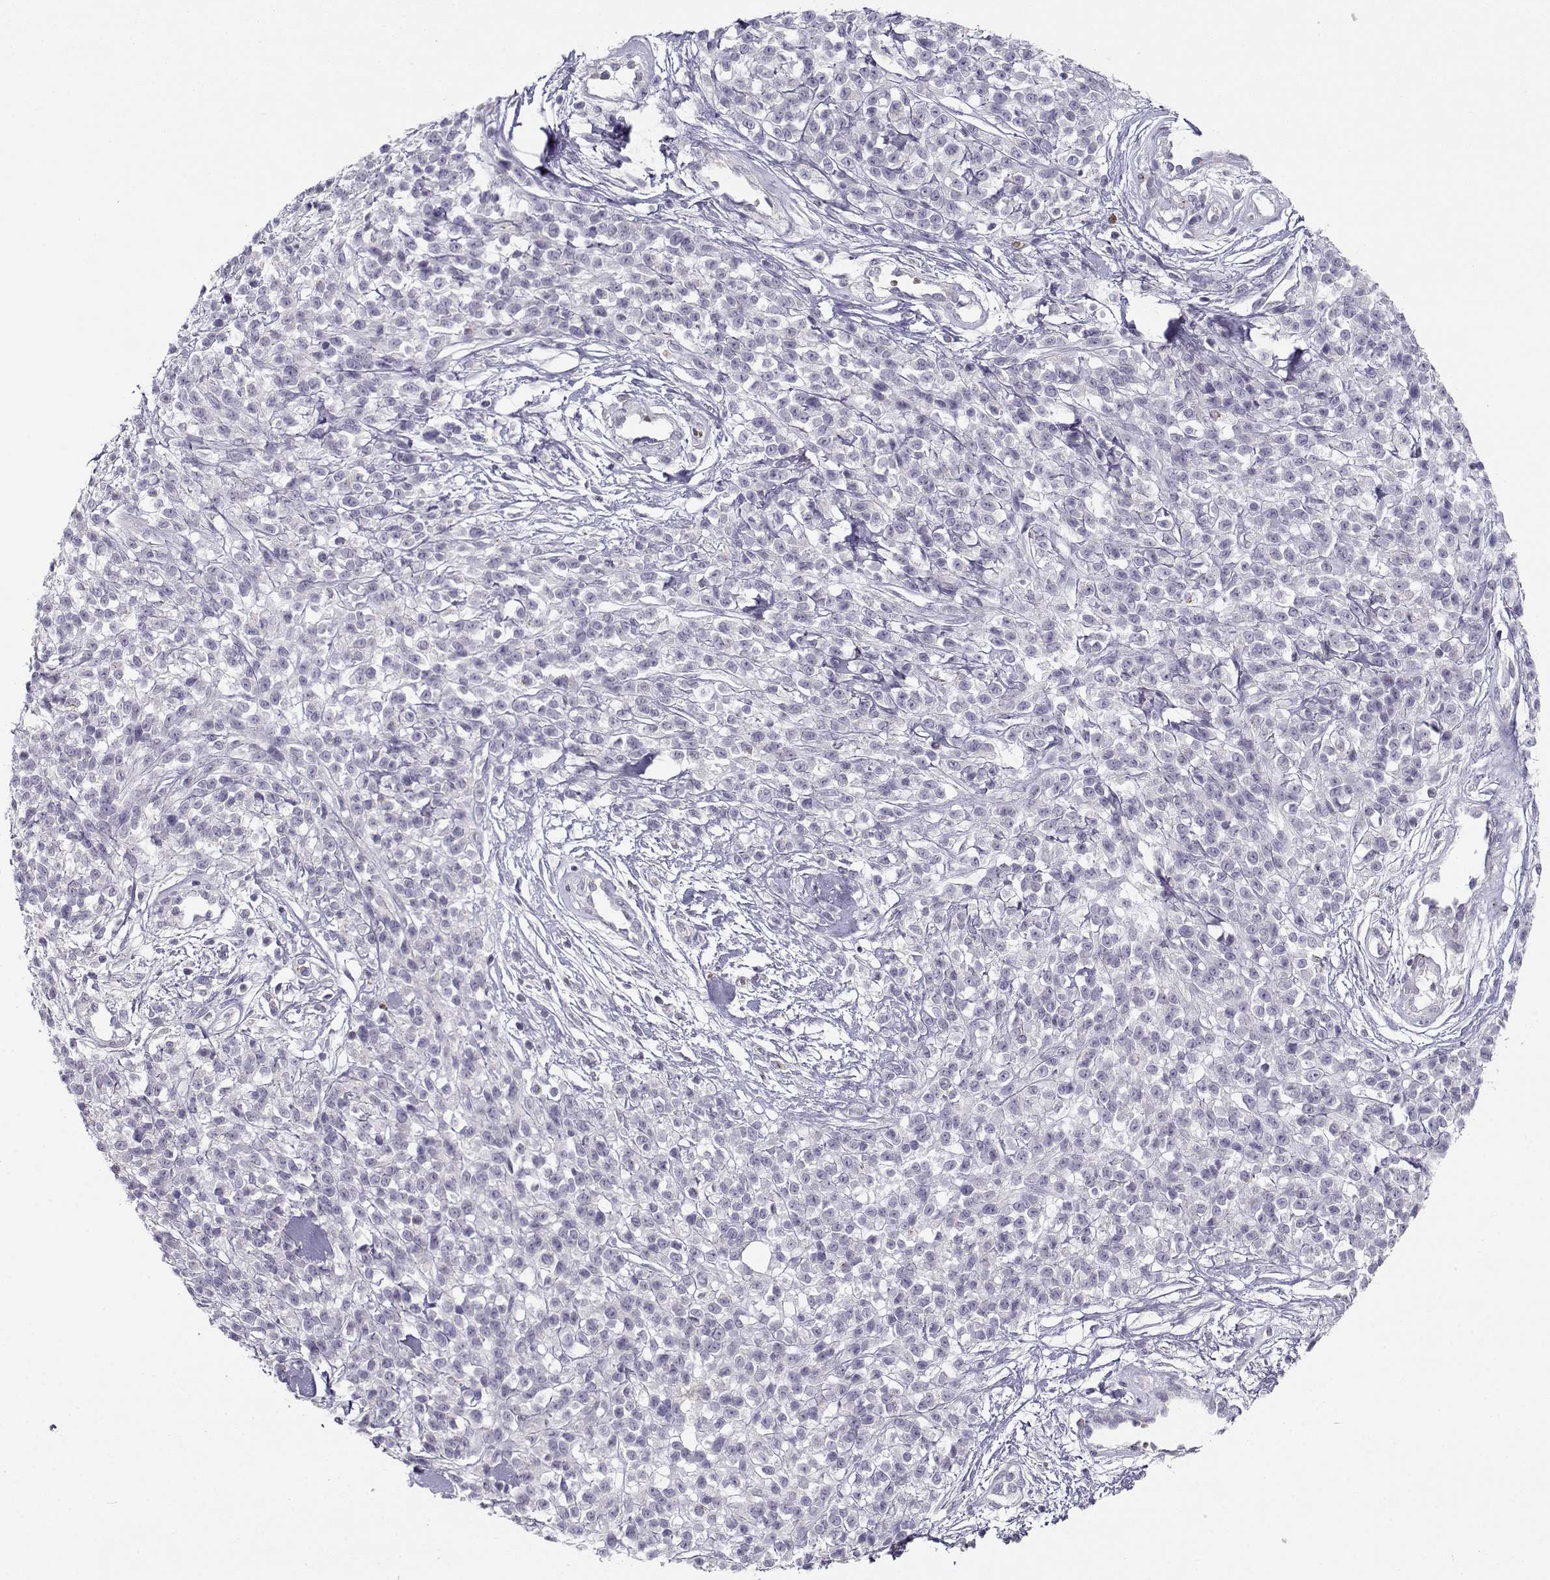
{"staining": {"intensity": "negative", "quantity": "none", "location": "none"}, "tissue": "melanoma", "cell_type": "Tumor cells", "image_type": "cancer", "snomed": [{"axis": "morphology", "description": "Malignant melanoma, NOS"}, {"axis": "topography", "description": "Skin"}, {"axis": "topography", "description": "Skin of trunk"}], "caption": "Malignant melanoma was stained to show a protein in brown. There is no significant staining in tumor cells.", "gene": "MYO1A", "patient": {"sex": "male", "age": 74}}